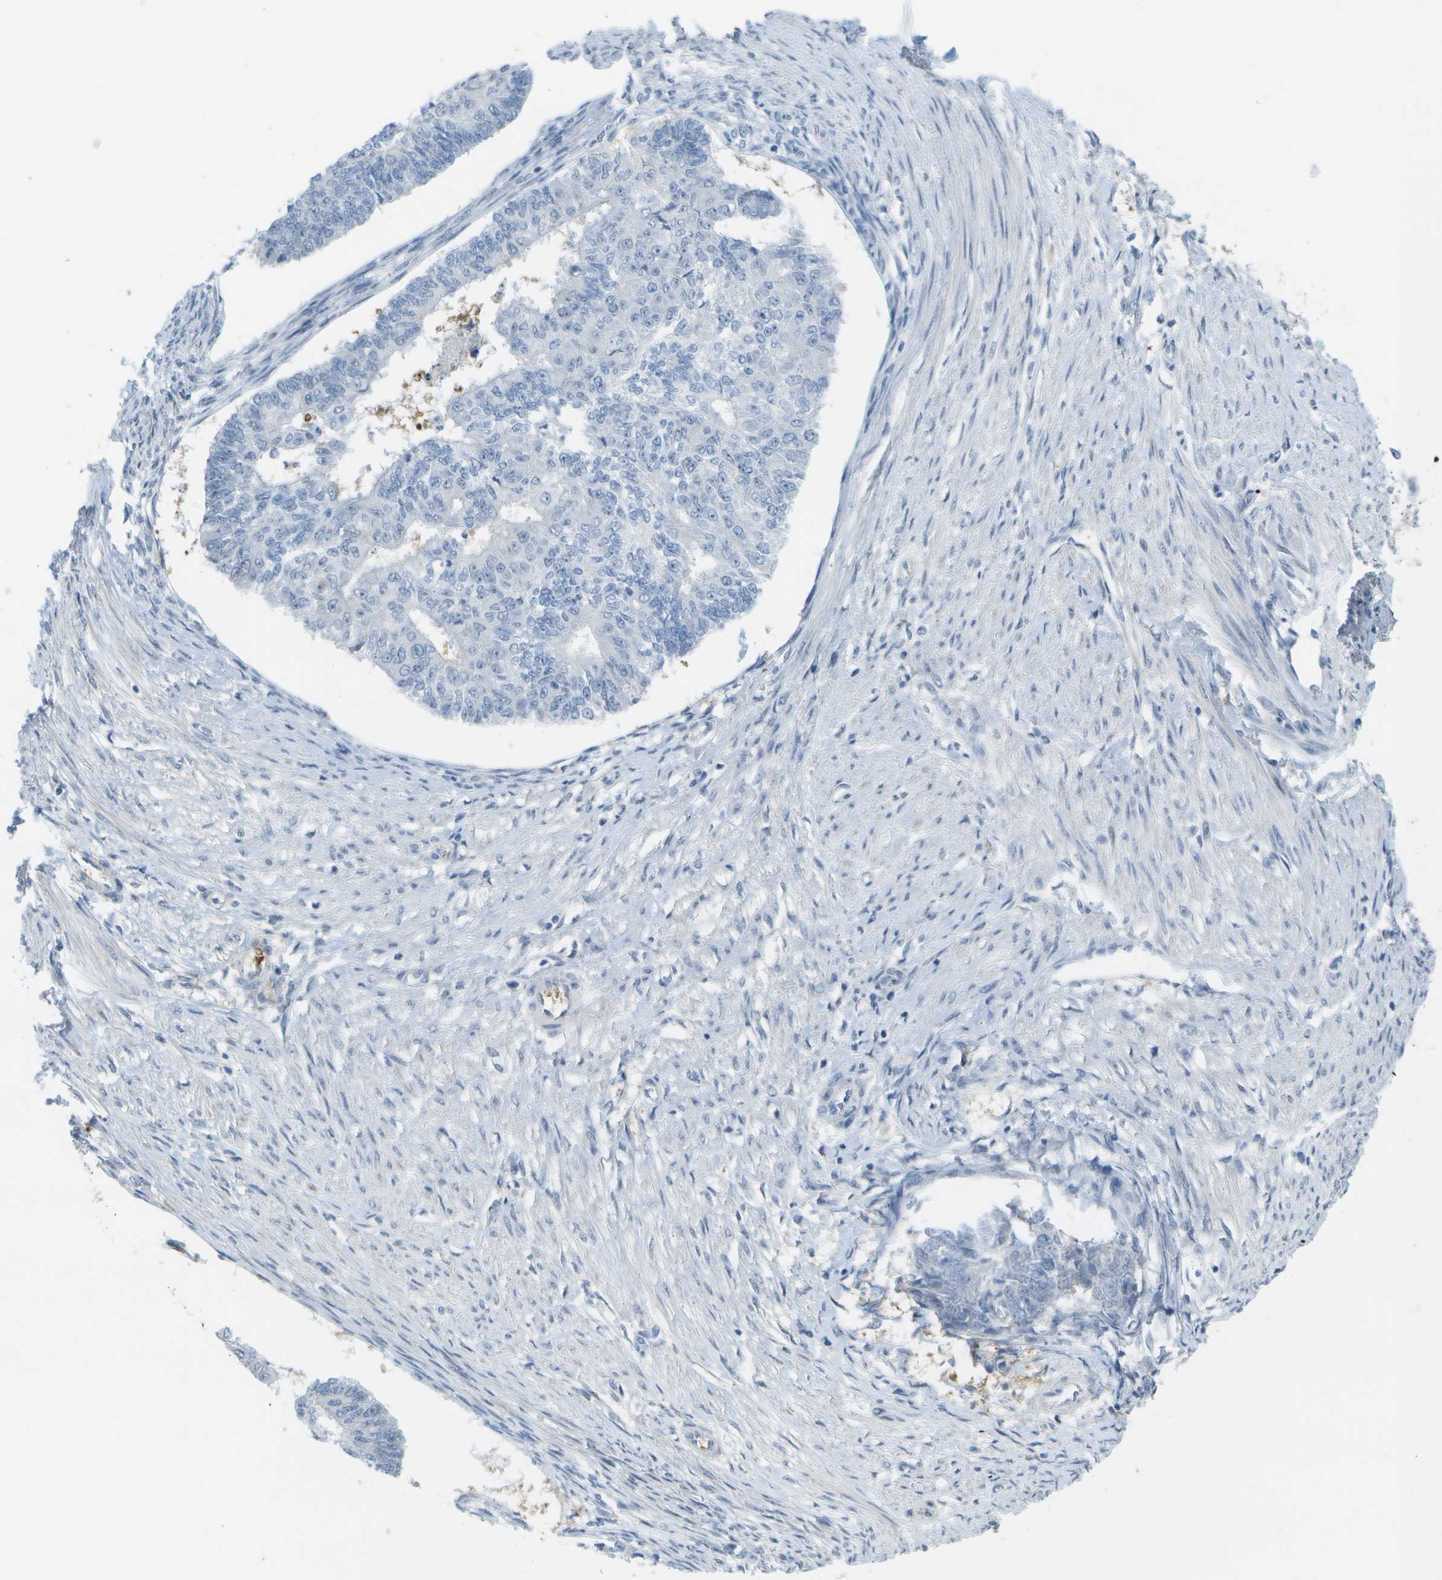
{"staining": {"intensity": "negative", "quantity": "none", "location": "none"}, "tissue": "endometrial cancer", "cell_type": "Tumor cells", "image_type": "cancer", "snomed": [{"axis": "morphology", "description": "Adenocarcinoma, NOS"}, {"axis": "topography", "description": "Endometrium"}], "caption": "Human endometrial cancer stained for a protein using IHC exhibits no expression in tumor cells.", "gene": "MARCHF8", "patient": {"sex": "female", "age": 32}}